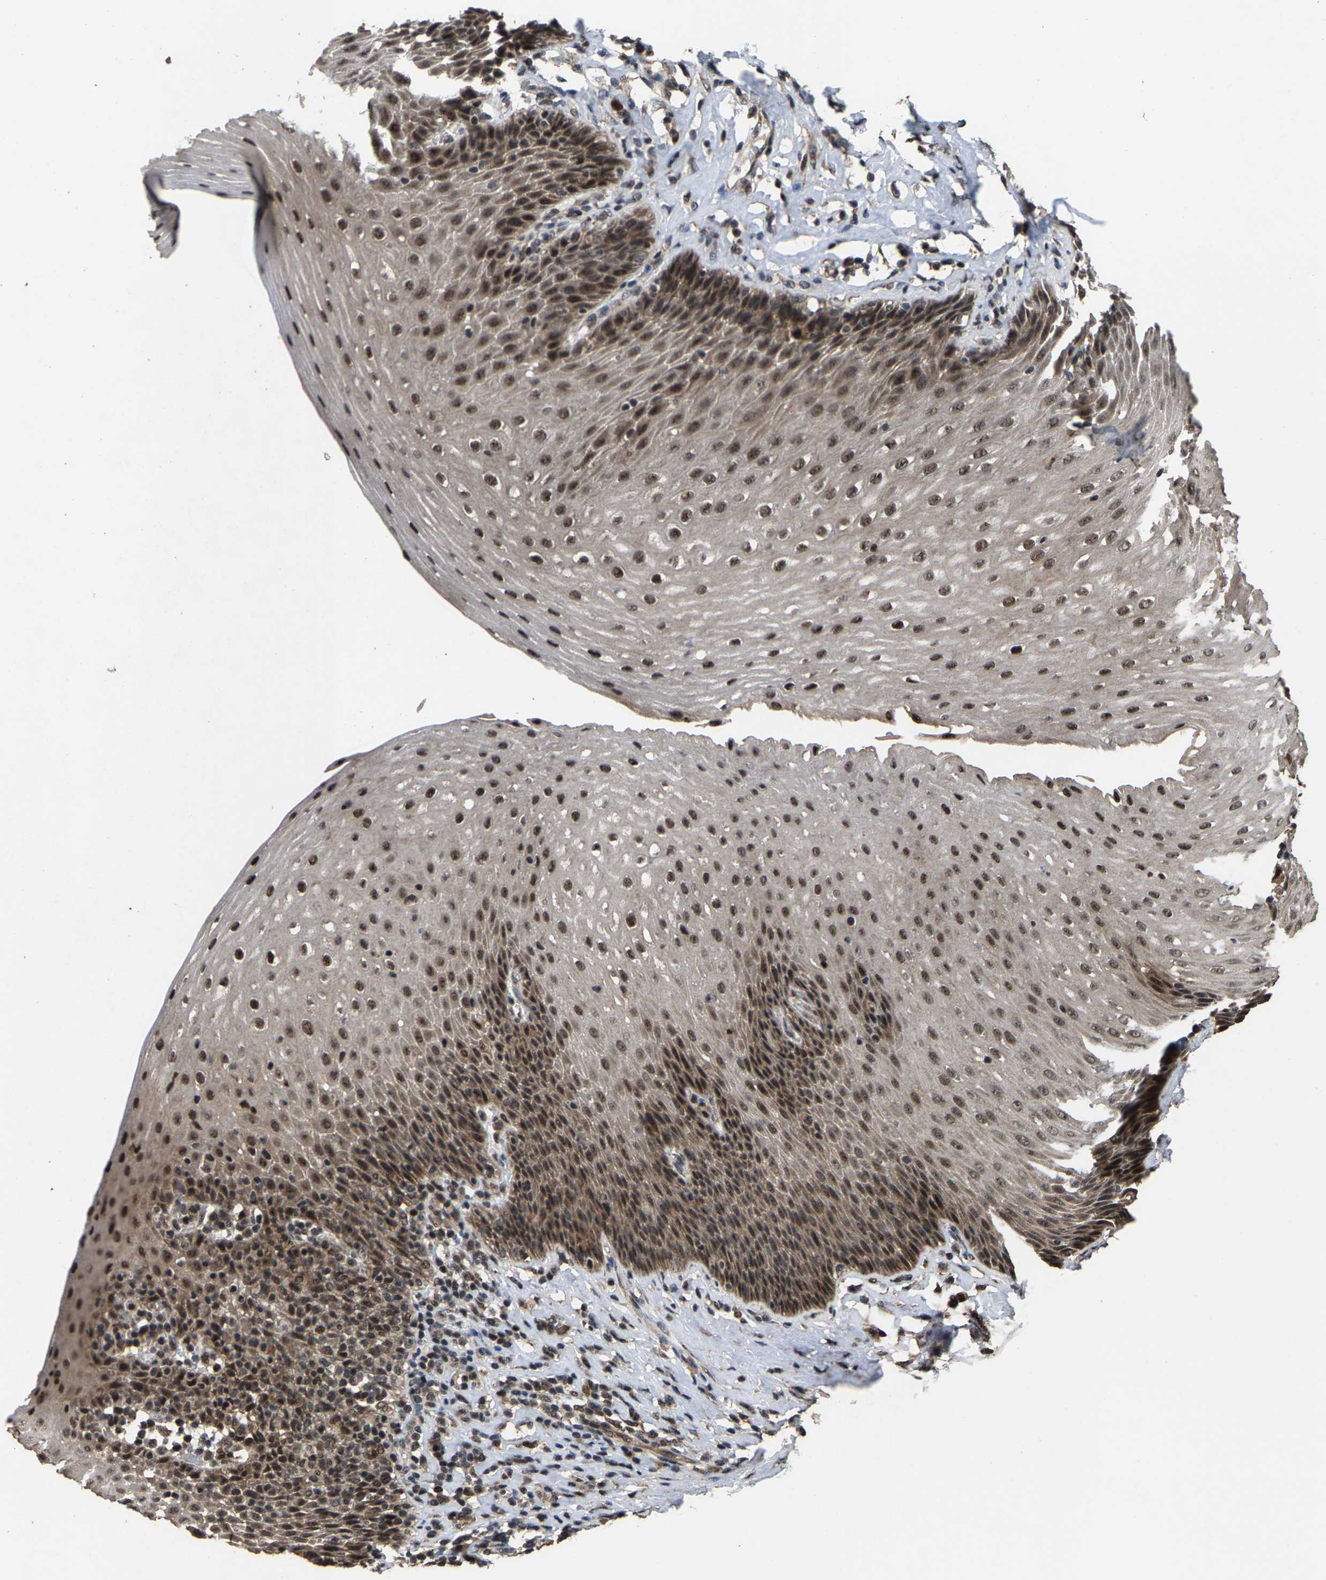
{"staining": {"intensity": "strong", "quantity": ">75%", "location": "cytoplasmic/membranous,nuclear"}, "tissue": "esophagus", "cell_type": "Squamous epithelial cells", "image_type": "normal", "snomed": [{"axis": "morphology", "description": "Normal tissue, NOS"}, {"axis": "topography", "description": "Esophagus"}], "caption": "Immunohistochemical staining of normal human esophagus displays strong cytoplasmic/membranous,nuclear protein expression in about >75% of squamous epithelial cells. (DAB (3,3'-diaminobenzidine) IHC, brown staining for protein, blue staining for nuclei).", "gene": "HAUS6", "patient": {"sex": "female", "age": 61}}